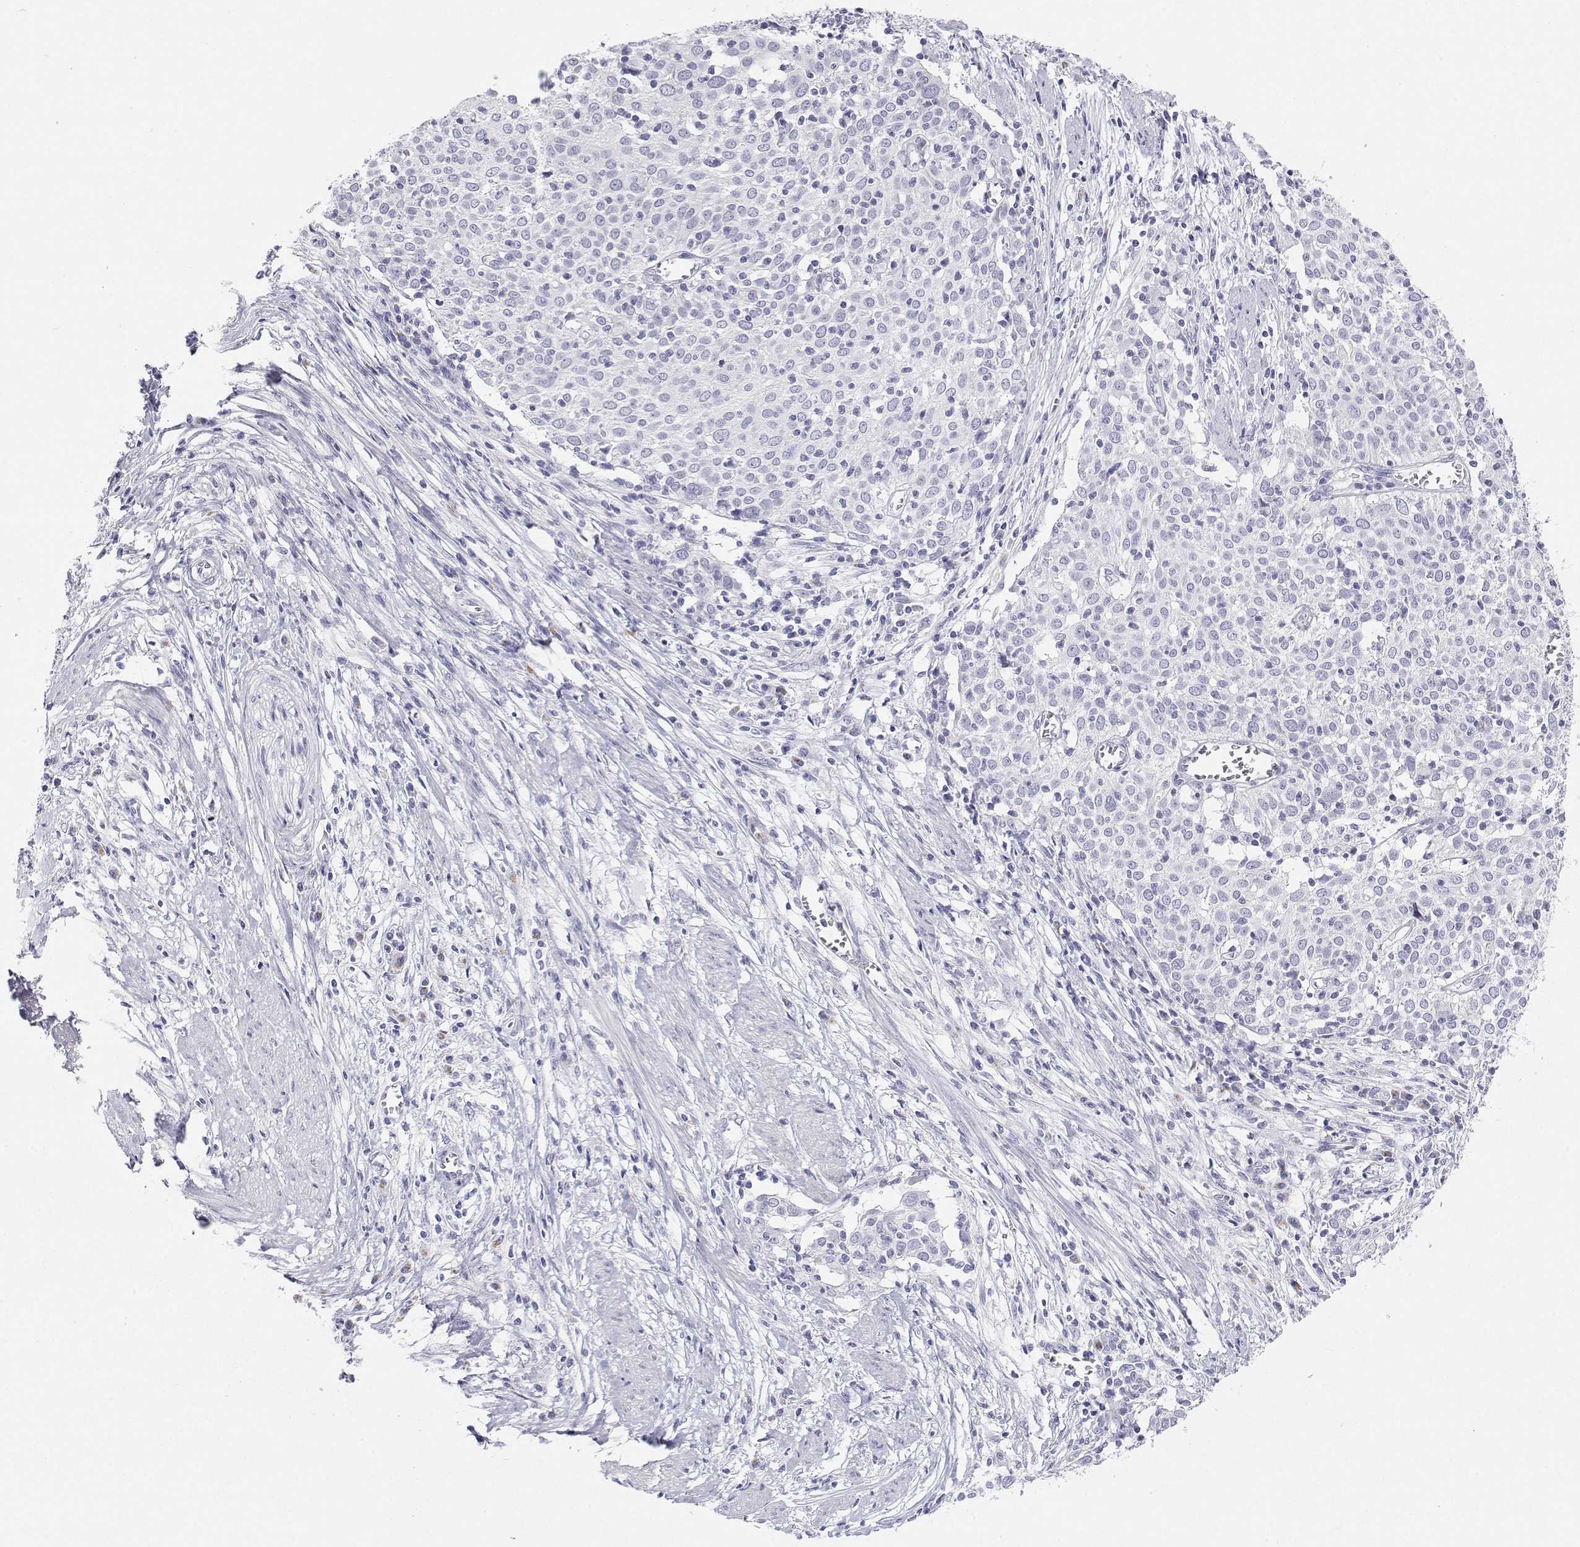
{"staining": {"intensity": "negative", "quantity": "none", "location": "none"}, "tissue": "cervical cancer", "cell_type": "Tumor cells", "image_type": "cancer", "snomed": [{"axis": "morphology", "description": "Squamous cell carcinoma, NOS"}, {"axis": "topography", "description": "Cervix"}], "caption": "Immunohistochemical staining of human cervical cancer (squamous cell carcinoma) reveals no significant staining in tumor cells.", "gene": "BHMT", "patient": {"sex": "female", "age": 39}}